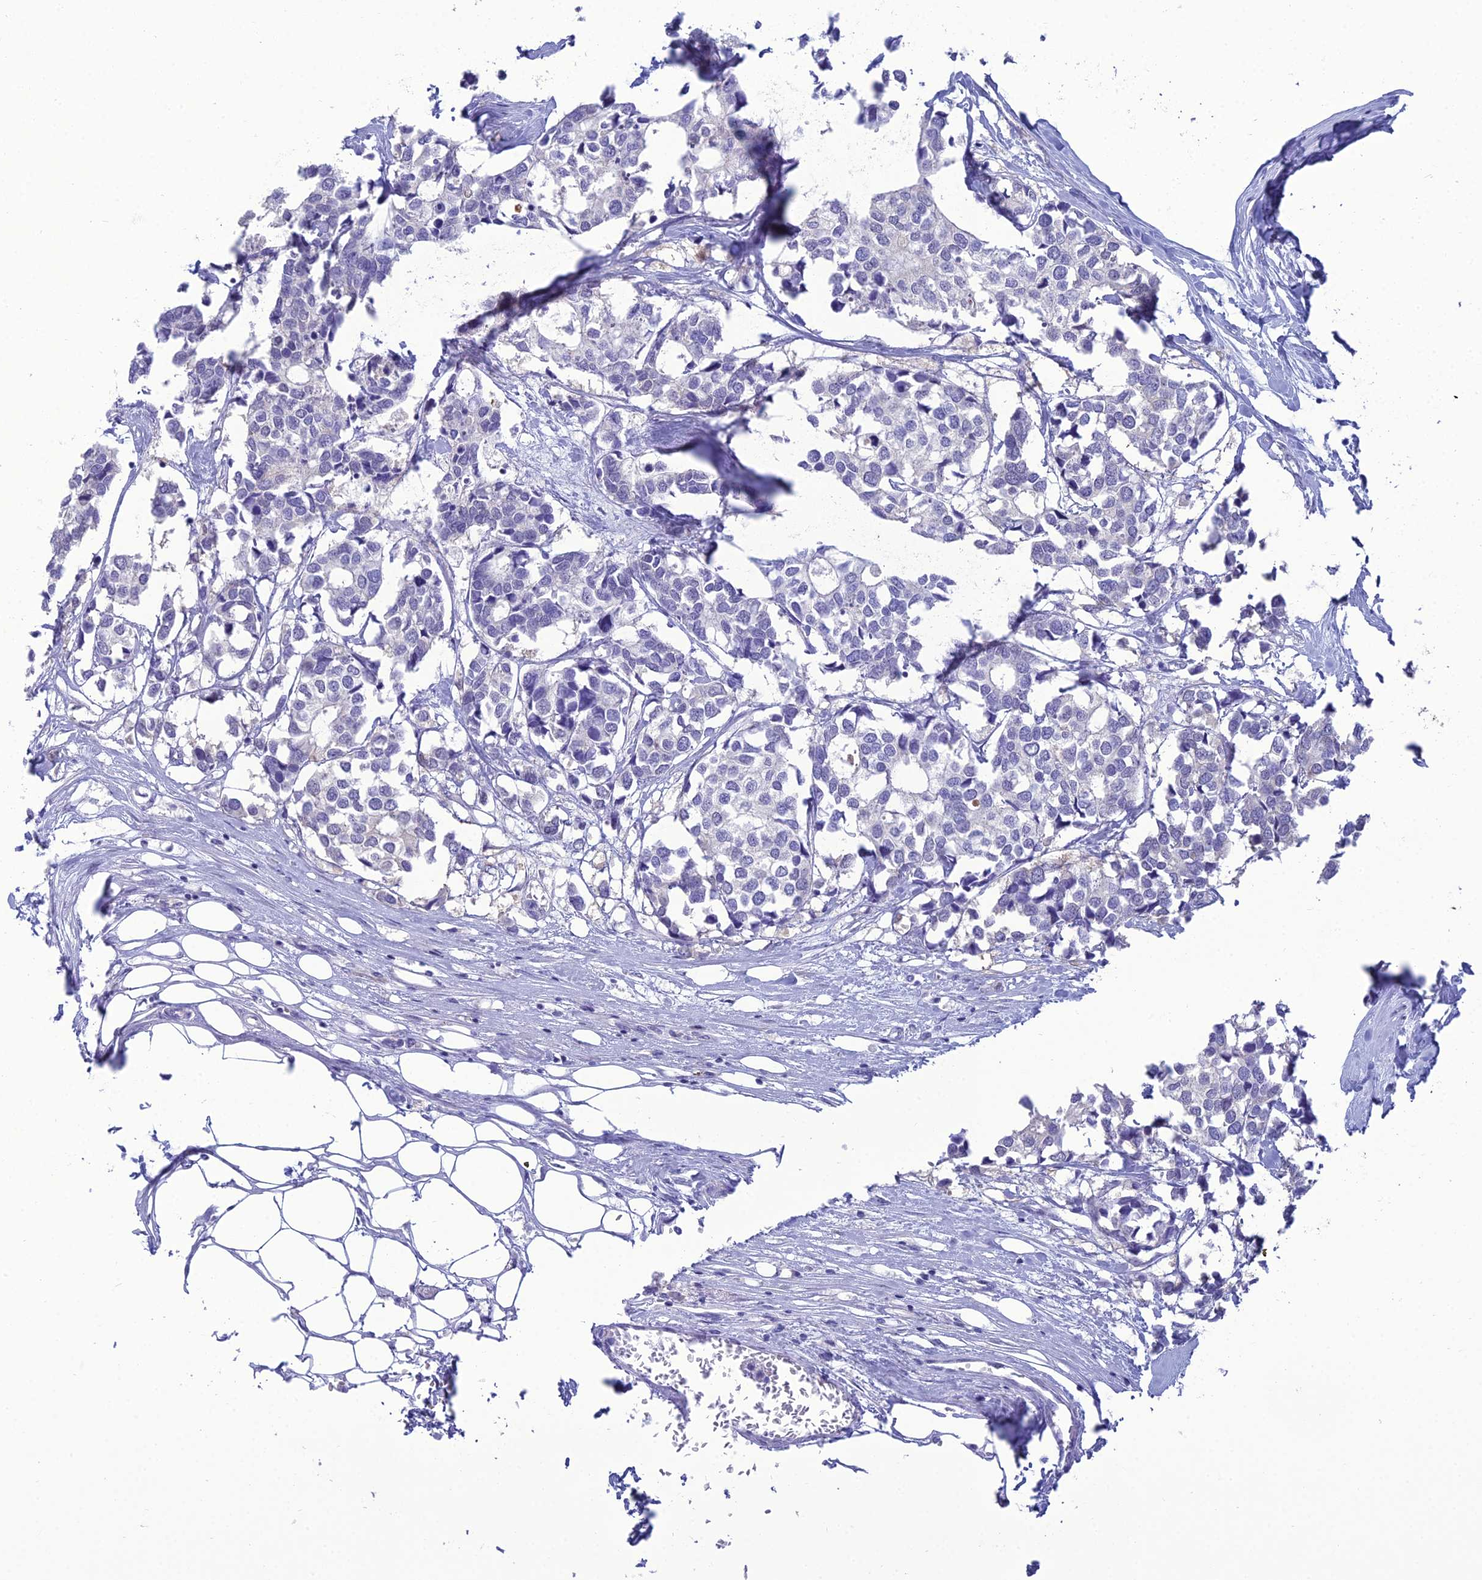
{"staining": {"intensity": "negative", "quantity": "none", "location": "none"}, "tissue": "breast cancer", "cell_type": "Tumor cells", "image_type": "cancer", "snomed": [{"axis": "morphology", "description": "Duct carcinoma"}, {"axis": "topography", "description": "Breast"}], "caption": "Protein analysis of breast cancer exhibits no significant staining in tumor cells.", "gene": "GNPNAT1", "patient": {"sex": "female", "age": 83}}